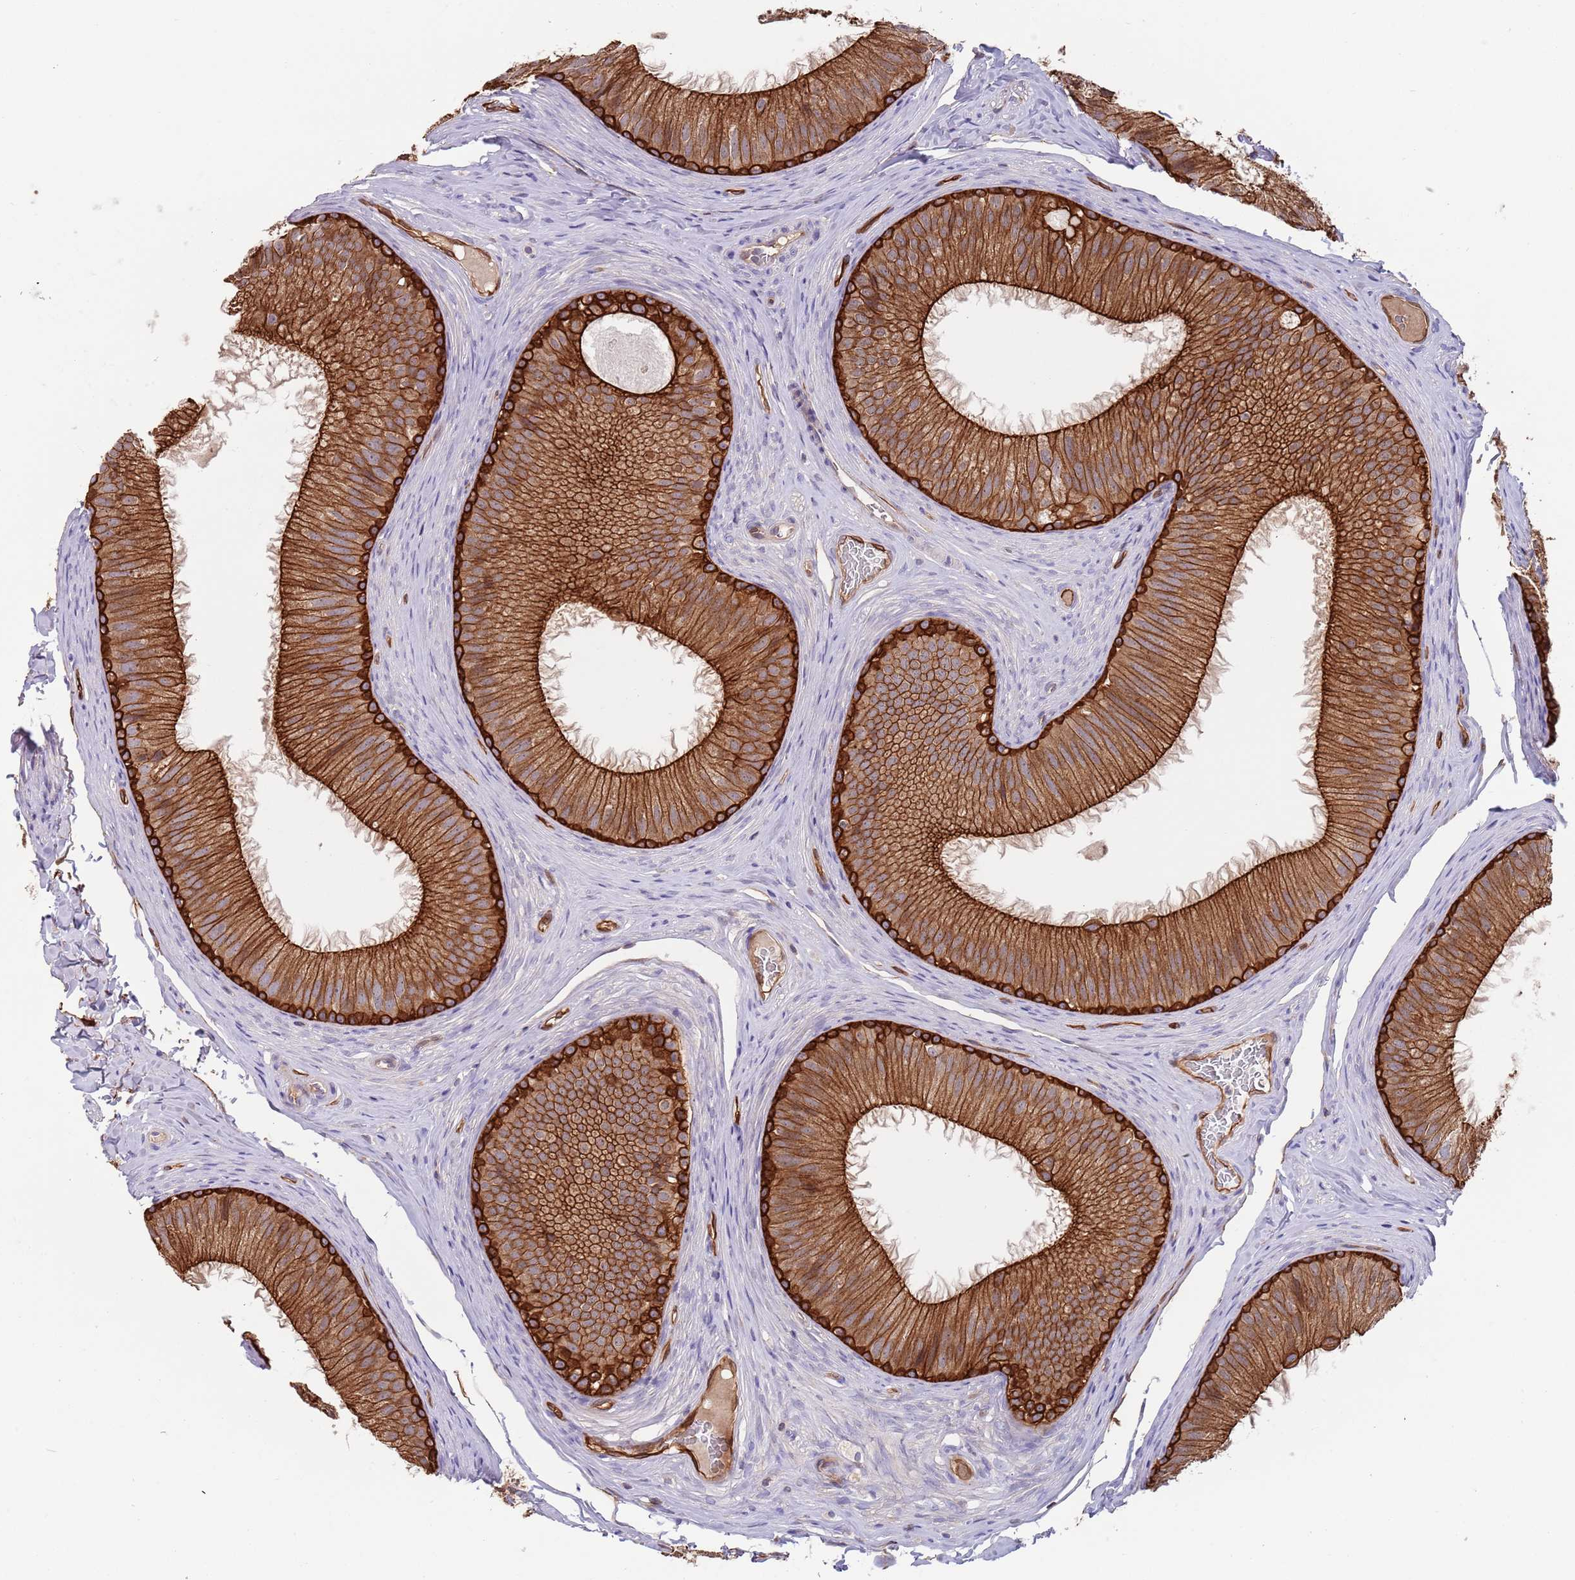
{"staining": {"intensity": "strong", "quantity": ">75%", "location": "cytoplasmic/membranous"}, "tissue": "epididymis", "cell_type": "Glandular cells", "image_type": "normal", "snomed": [{"axis": "morphology", "description": "Normal tissue, NOS"}, {"axis": "topography", "description": "Epididymis"}], "caption": "Human epididymis stained with a brown dye demonstrates strong cytoplasmic/membranous positive staining in about >75% of glandular cells.", "gene": "GSDMD", "patient": {"sex": "male", "age": 34}}